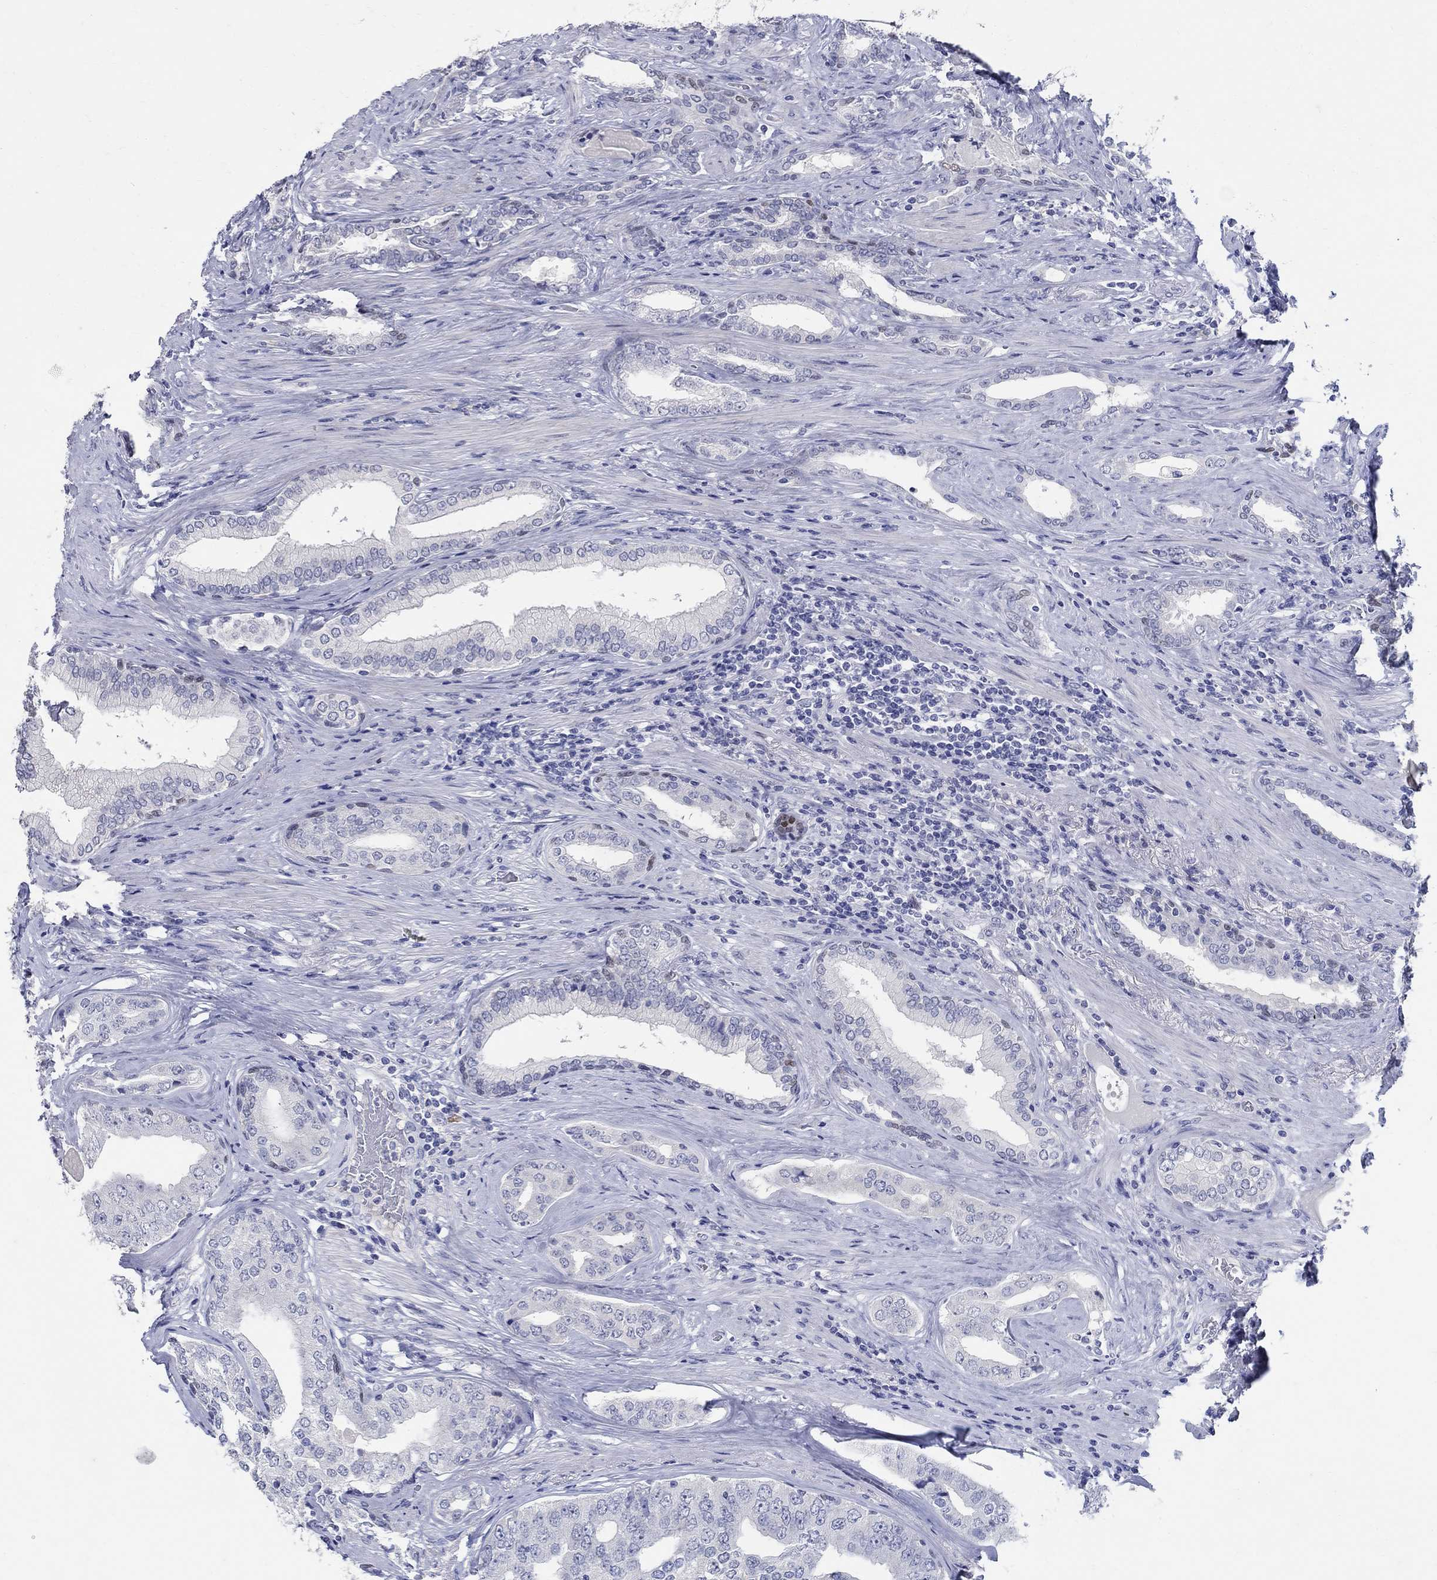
{"staining": {"intensity": "negative", "quantity": "none", "location": "none"}, "tissue": "prostate cancer", "cell_type": "Tumor cells", "image_type": "cancer", "snomed": [{"axis": "morphology", "description": "Adenocarcinoma, Low grade"}, {"axis": "topography", "description": "Prostate and seminal vesicle, NOS"}], "caption": "High power microscopy image of an IHC image of prostate low-grade adenocarcinoma, revealing no significant positivity in tumor cells. Nuclei are stained in blue.", "gene": "SOX2", "patient": {"sex": "male", "age": 61}}